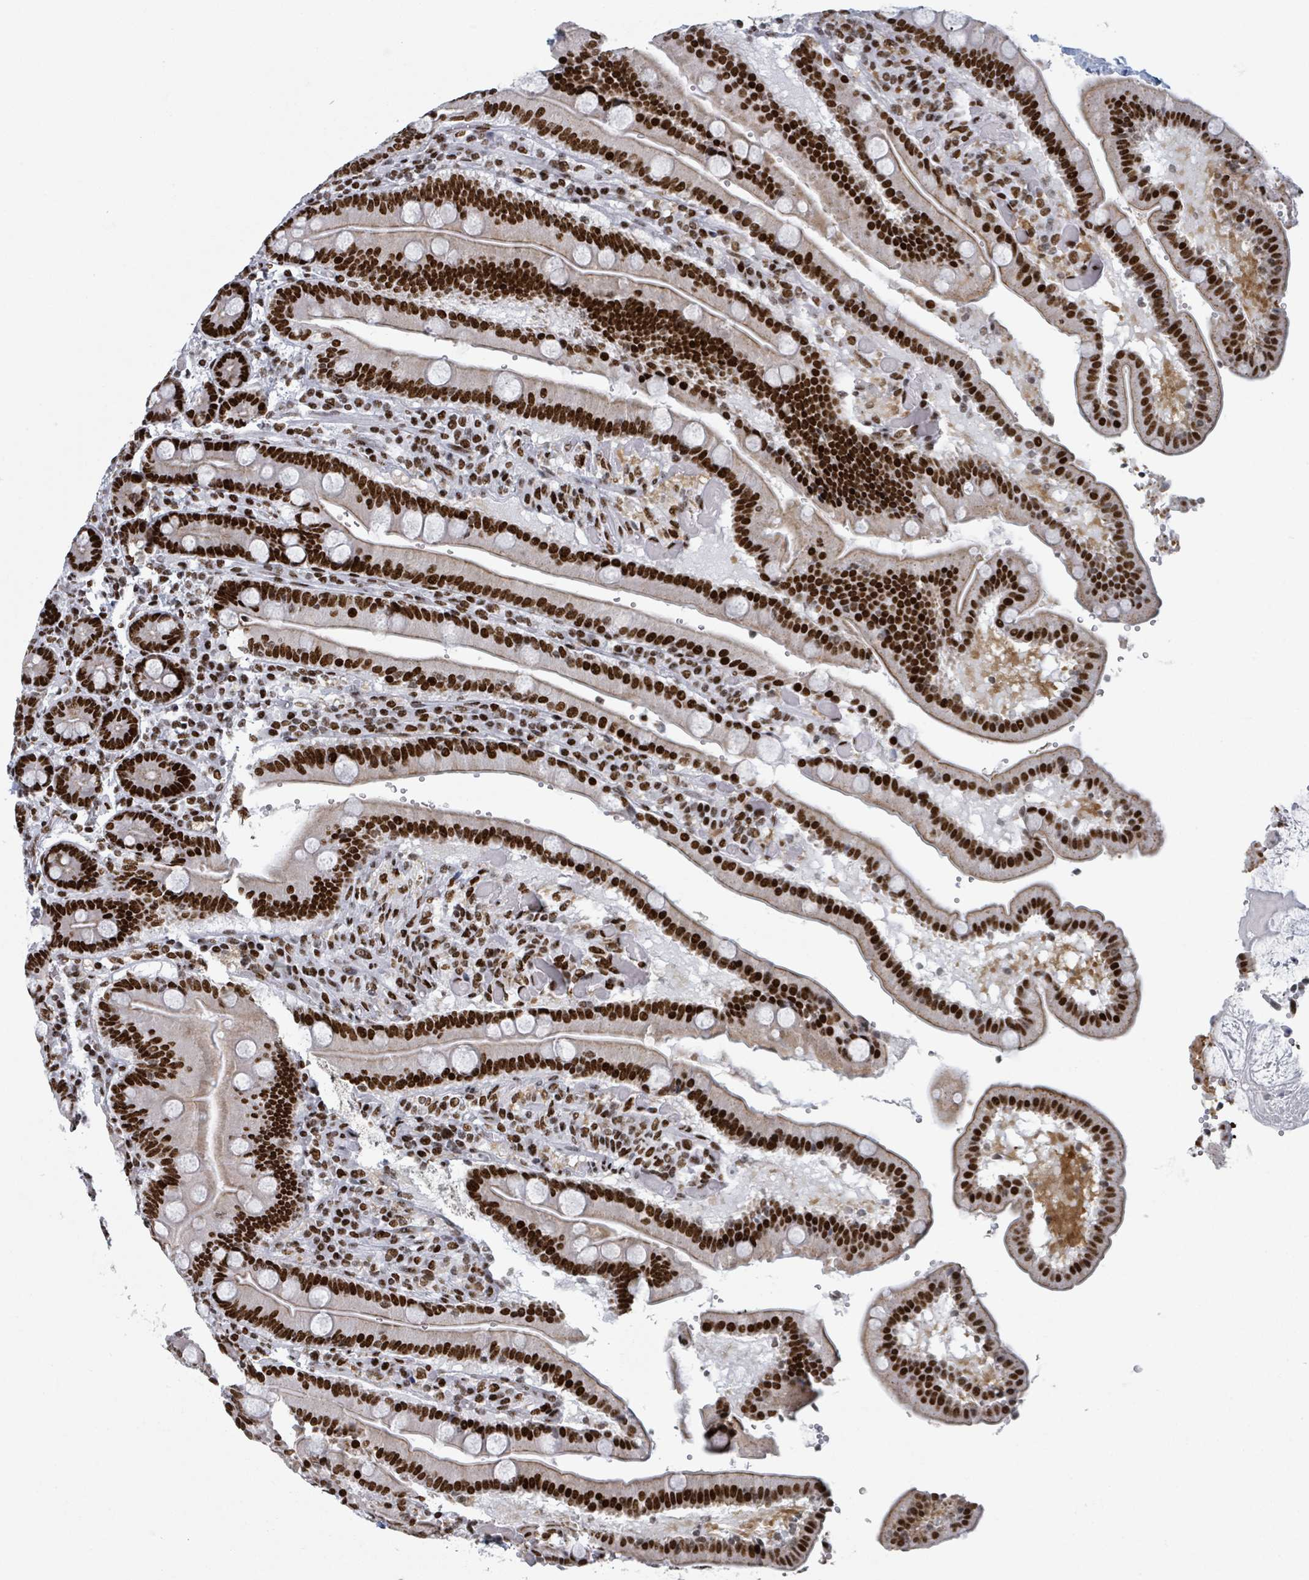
{"staining": {"intensity": "strong", "quantity": ">75%", "location": "nuclear"}, "tissue": "duodenum", "cell_type": "Glandular cells", "image_type": "normal", "snomed": [{"axis": "morphology", "description": "Normal tissue, NOS"}, {"axis": "topography", "description": "Duodenum"}], "caption": "Immunohistochemistry (IHC) micrograph of normal duodenum: human duodenum stained using immunohistochemistry (IHC) exhibits high levels of strong protein expression localized specifically in the nuclear of glandular cells, appearing as a nuclear brown color.", "gene": "DHX16", "patient": {"sex": "female", "age": 62}}